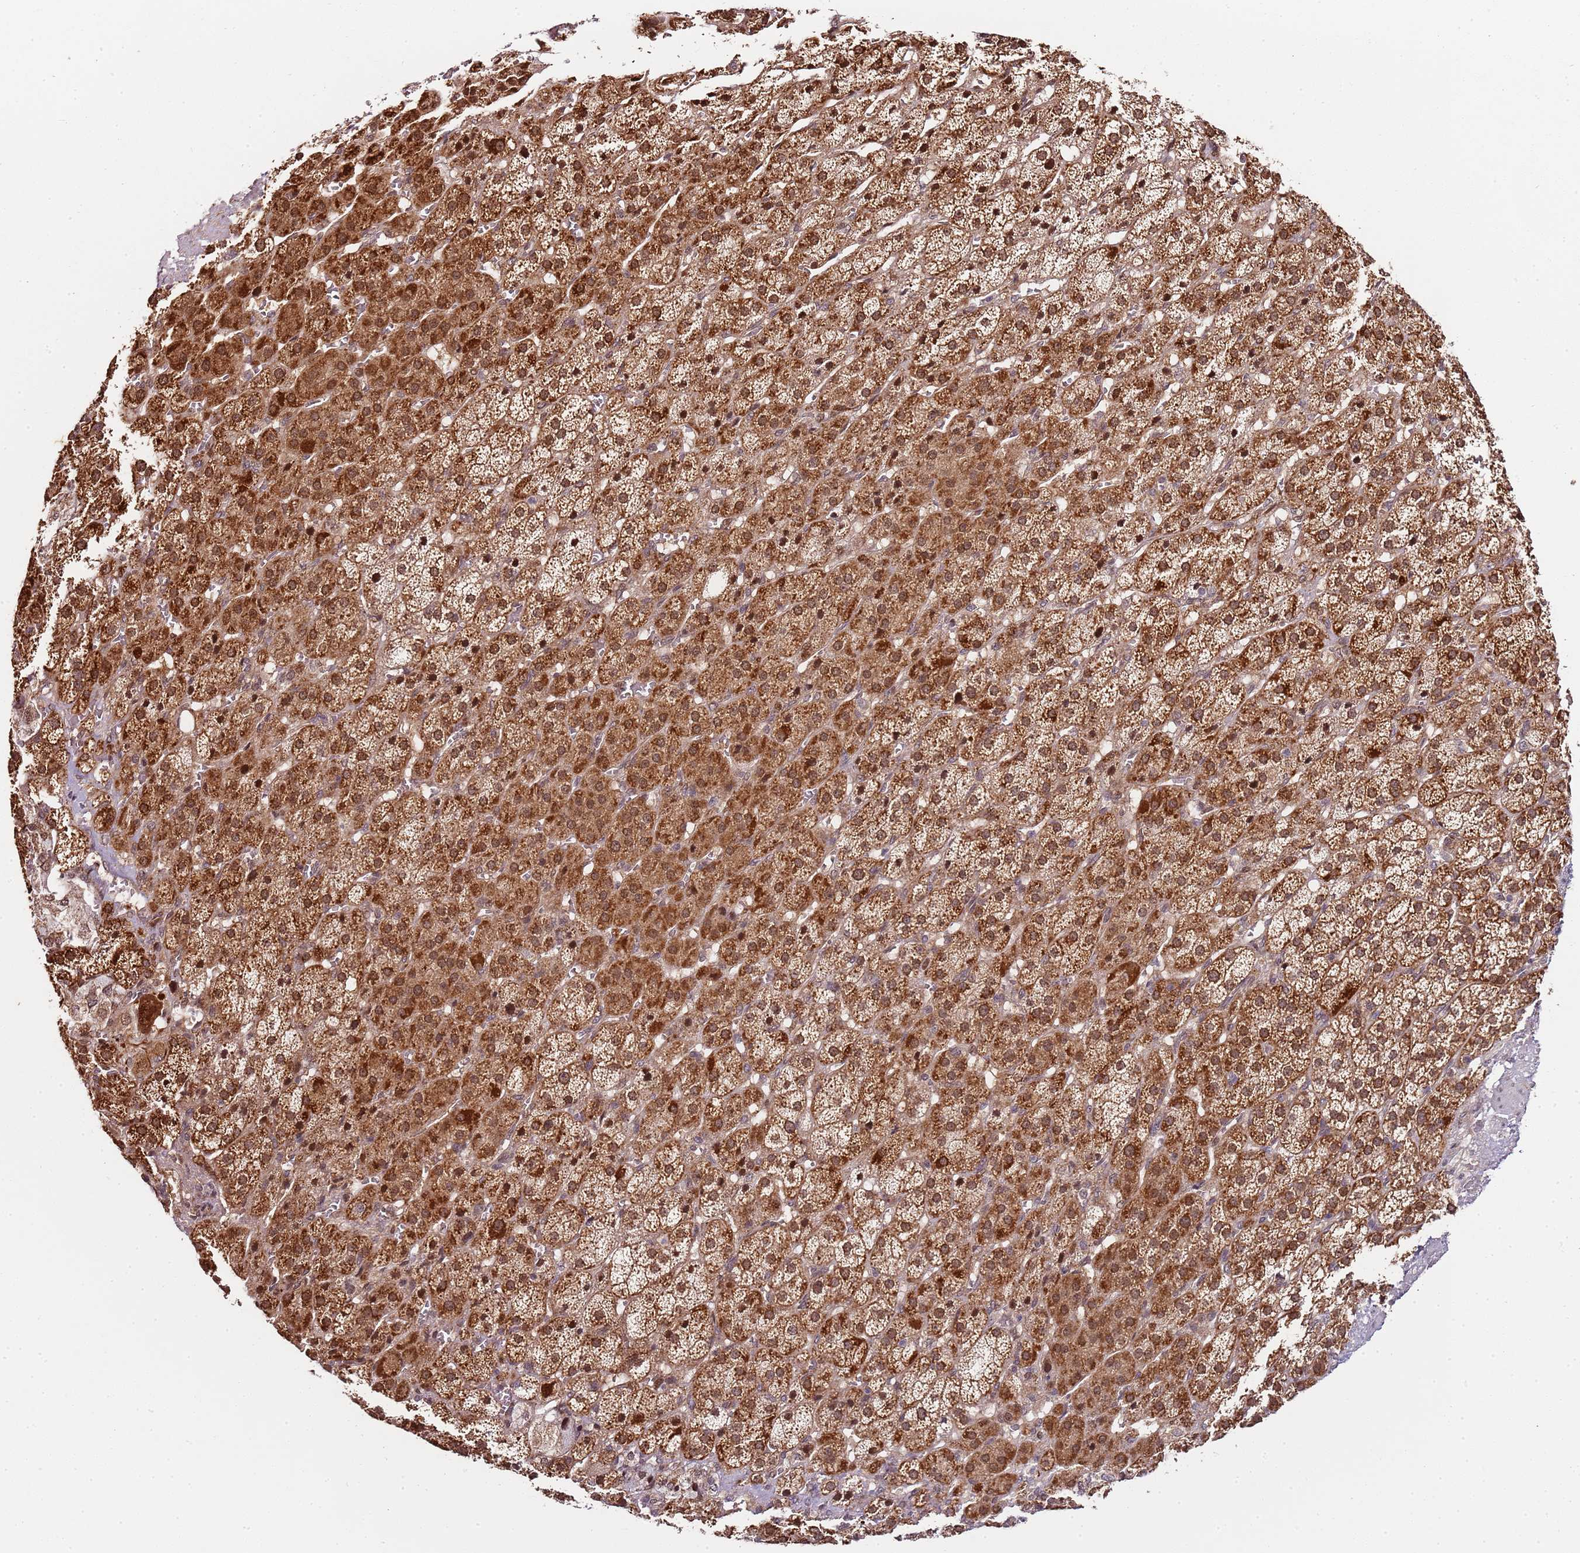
{"staining": {"intensity": "strong", "quantity": ">75%", "location": "cytoplasmic/membranous,nuclear"}, "tissue": "adrenal gland", "cell_type": "Glandular cells", "image_type": "normal", "snomed": [{"axis": "morphology", "description": "Normal tissue, NOS"}, {"axis": "topography", "description": "Adrenal gland"}], "caption": "Normal adrenal gland exhibits strong cytoplasmic/membranous,nuclear staining in approximately >75% of glandular cells, visualized by immunohistochemistry.", "gene": "EDC3", "patient": {"sex": "female", "age": 57}}